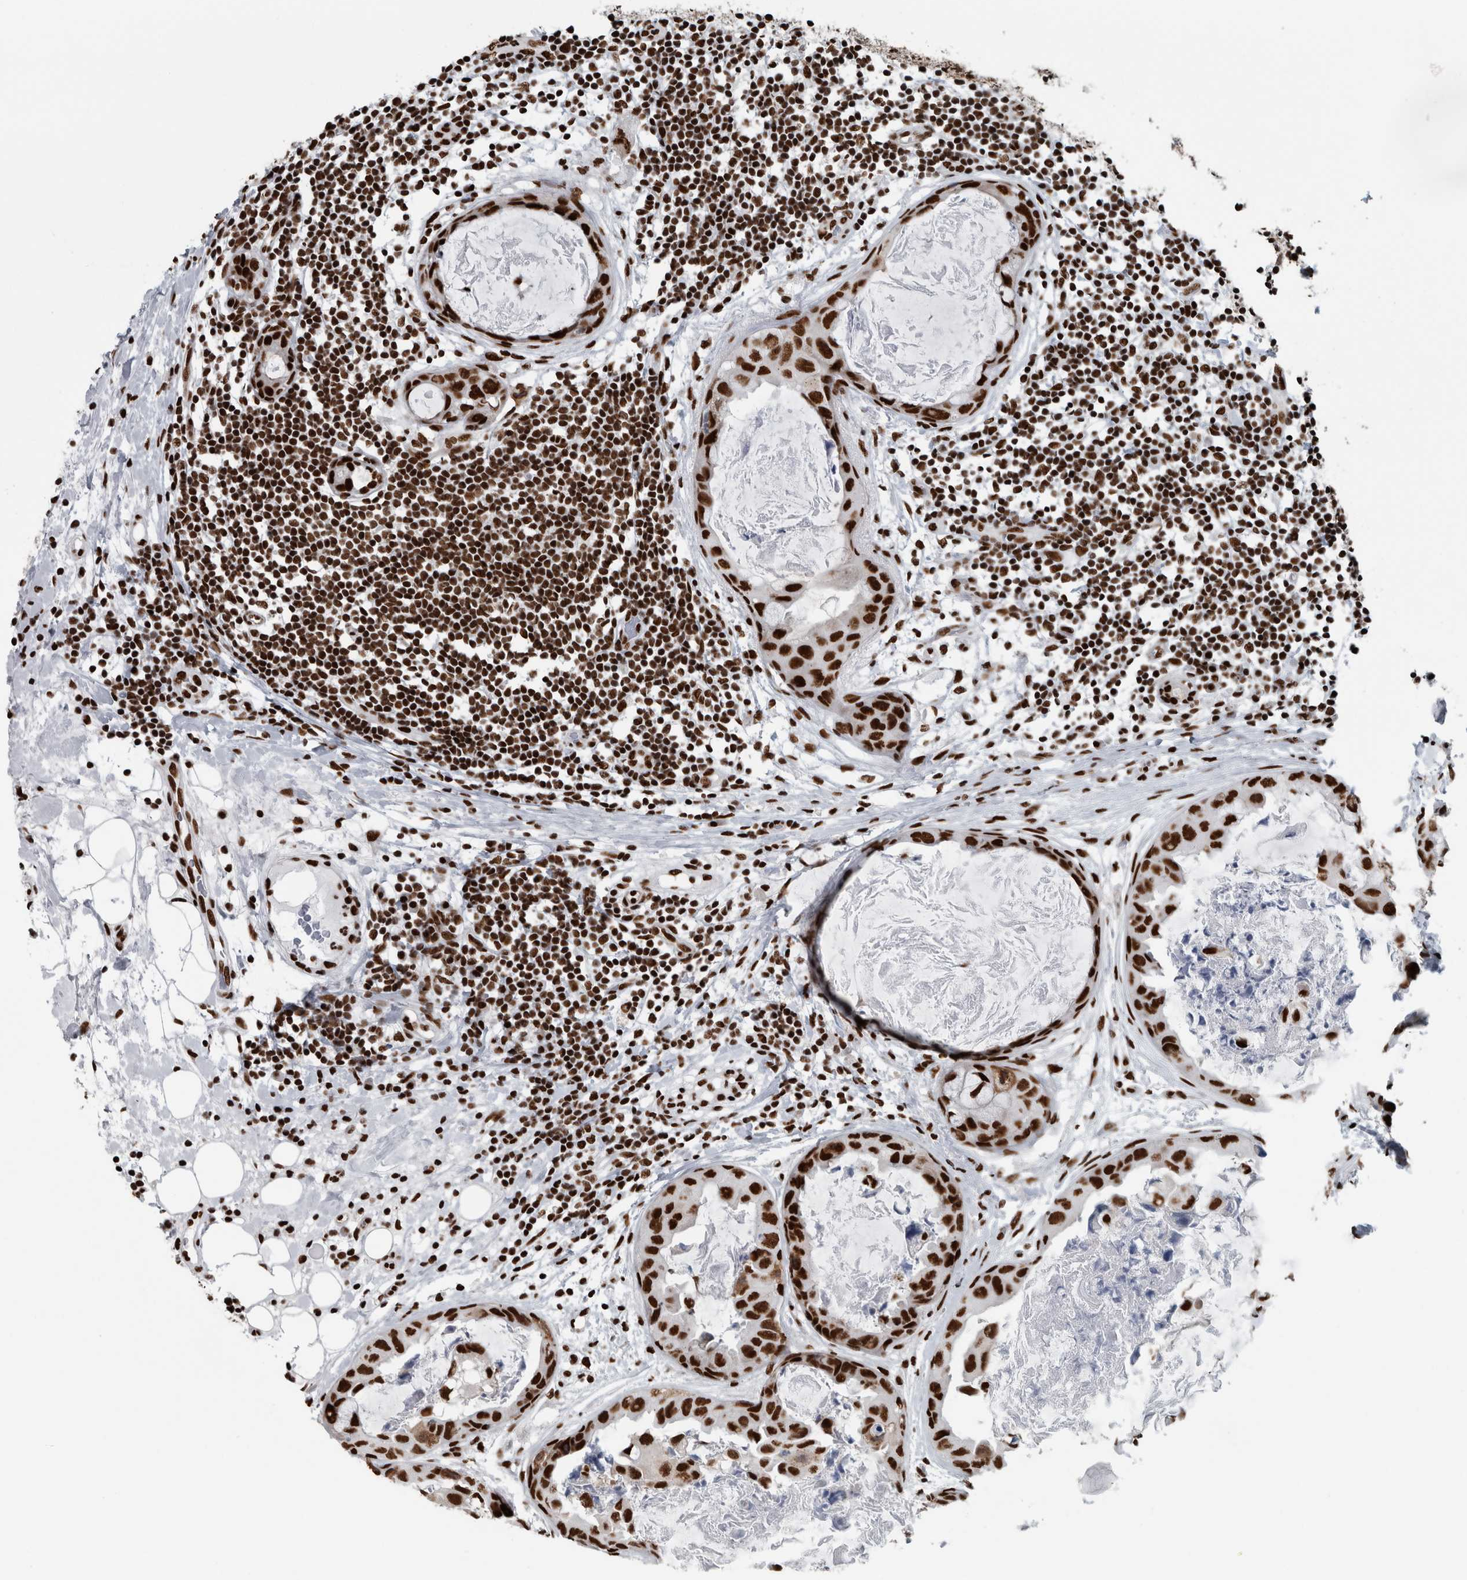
{"staining": {"intensity": "strong", "quantity": ">75%", "location": "nuclear"}, "tissue": "breast cancer", "cell_type": "Tumor cells", "image_type": "cancer", "snomed": [{"axis": "morphology", "description": "Duct carcinoma"}, {"axis": "topography", "description": "Breast"}], "caption": "The histopathology image displays immunohistochemical staining of breast intraductal carcinoma. There is strong nuclear expression is present in approximately >75% of tumor cells. (DAB = brown stain, brightfield microscopy at high magnification).", "gene": "DNMT3A", "patient": {"sex": "female", "age": 40}}